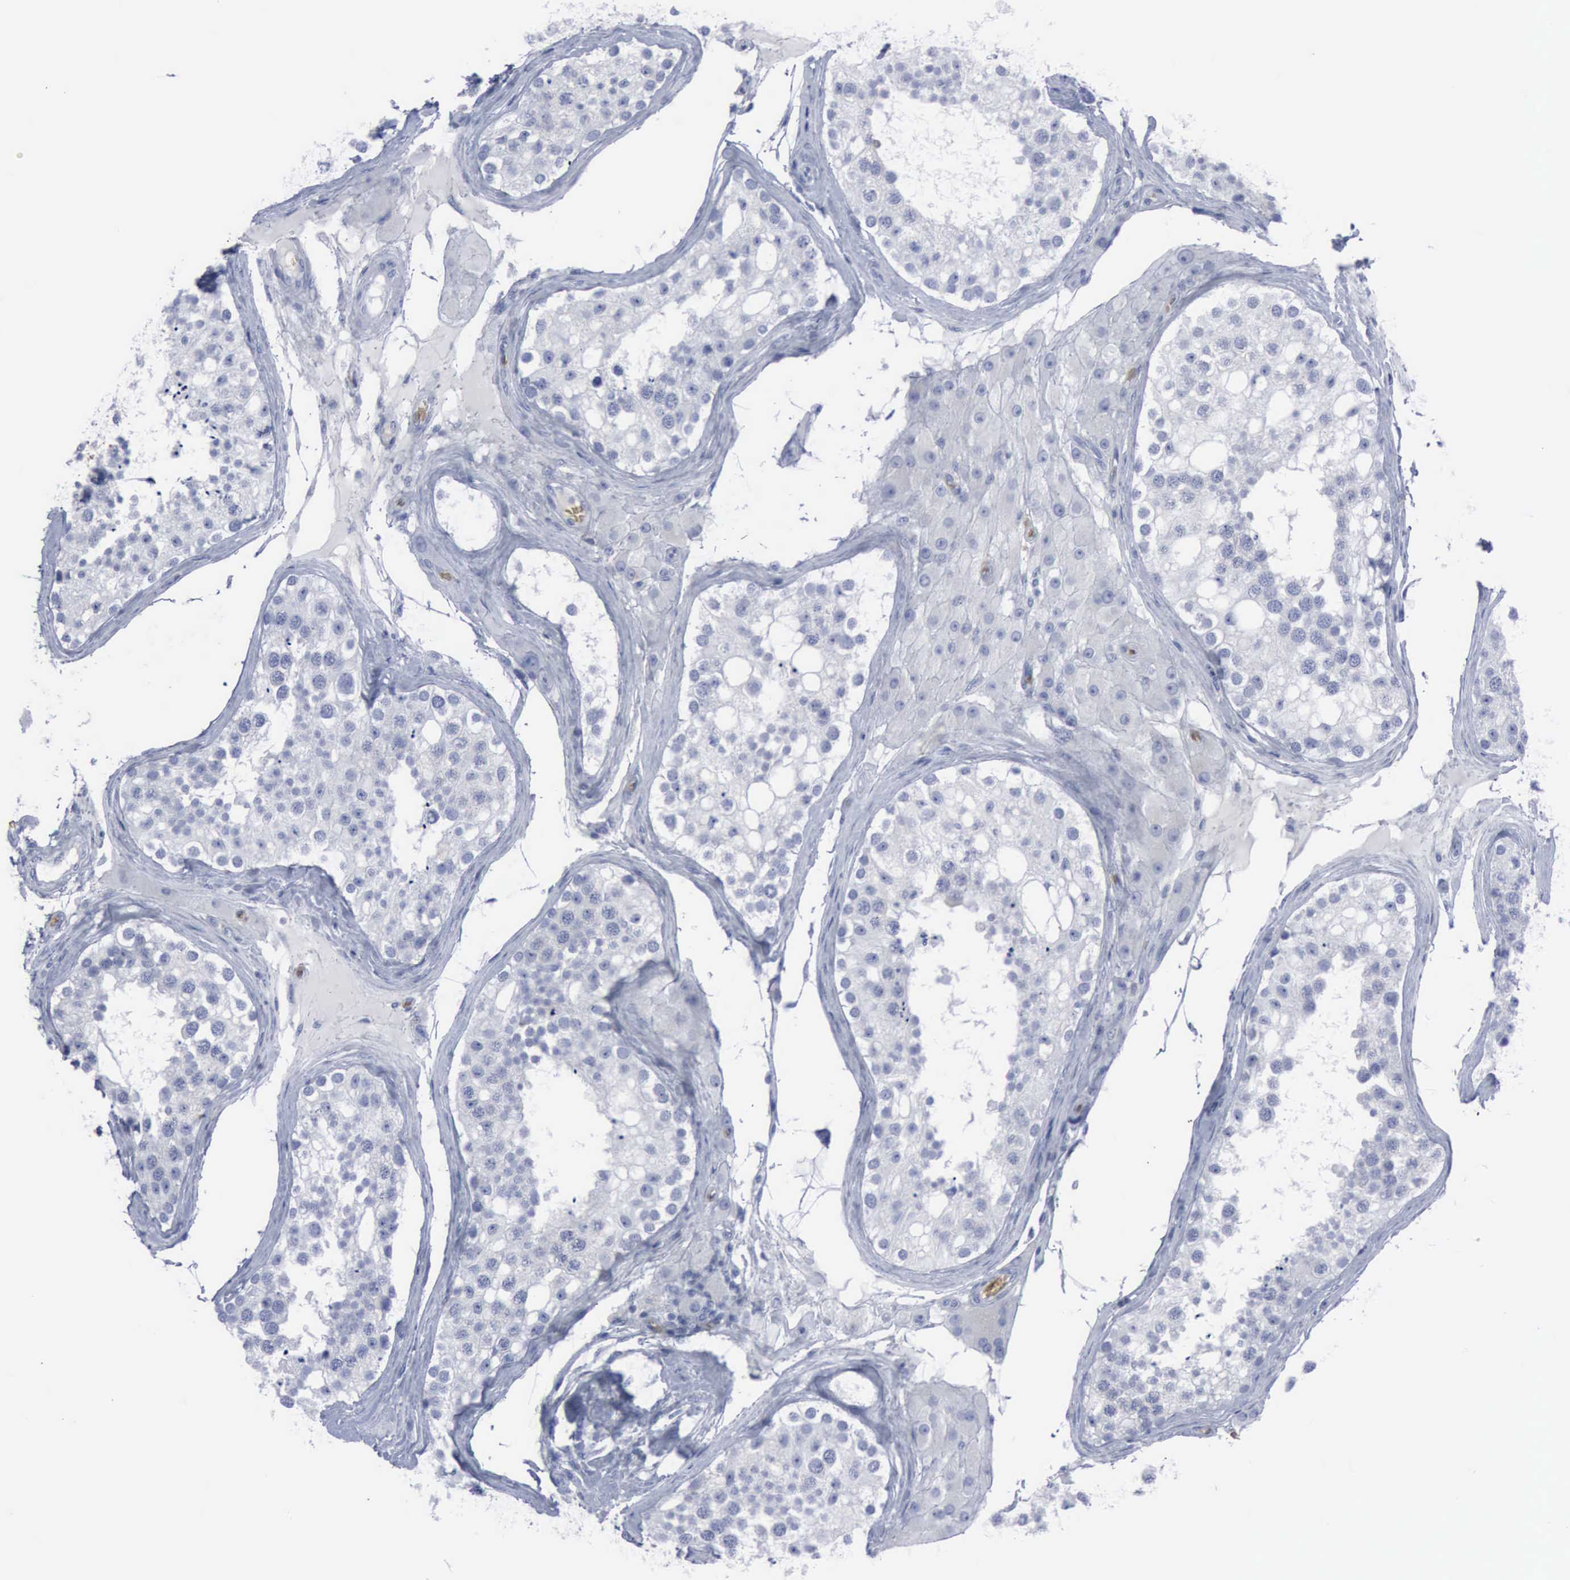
{"staining": {"intensity": "negative", "quantity": "none", "location": "none"}, "tissue": "testis", "cell_type": "Cells in seminiferous ducts", "image_type": "normal", "snomed": [{"axis": "morphology", "description": "Normal tissue, NOS"}, {"axis": "topography", "description": "Testis"}], "caption": "High magnification brightfield microscopy of normal testis stained with DAB (brown) and counterstained with hematoxylin (blue): cells in seminiferous ducts show no significant positivity. Brightfield microscopy of immunohistochemistry stained with DAB (brown) and hematoxylin (blue), captured at high magnification.", "gene": "TGFB1", "patient": {"sex": "male", "age": 68}}